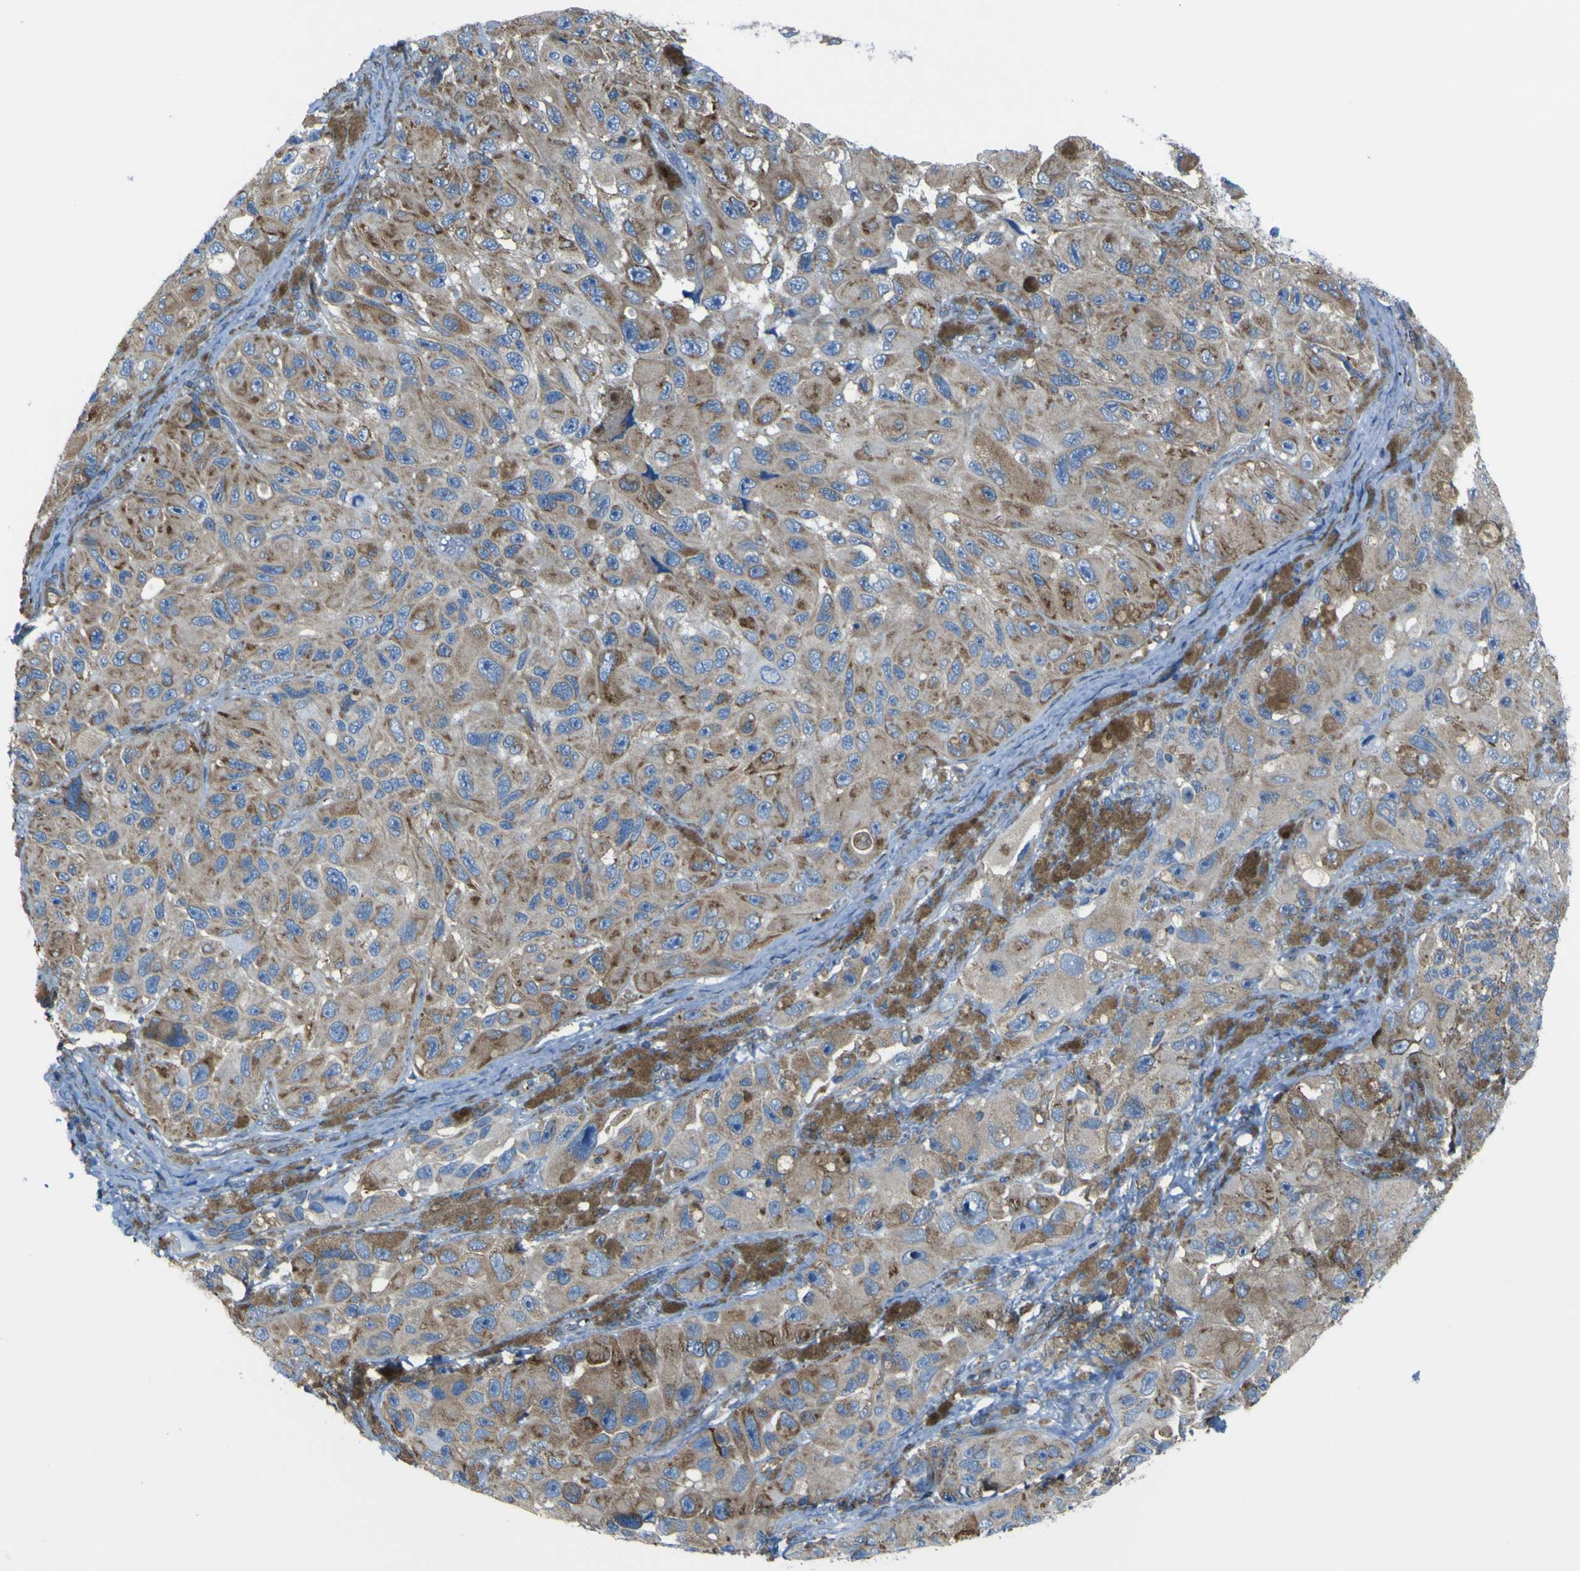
{"staining": {"intensity": "moderate", "quantity": ">75%", "location": "cytoplasmic/membranous"}, "tissue": "melanoma", "cell_type": "Tumor cells", "image_type": "cancer", "snomed": [{"axis": "morphology", "description": "Malignant melanoma, NOS"}, {"axis": "topography", "description": "Skin"}], "caption": "Immunohistochemical staining of human melanoma shows medium levels of moderate cytoplasmic/membranous positivity in about >75% of tumor cells.", "gene": "STIM1", "patient": {"sex": "female", "age": 73}}